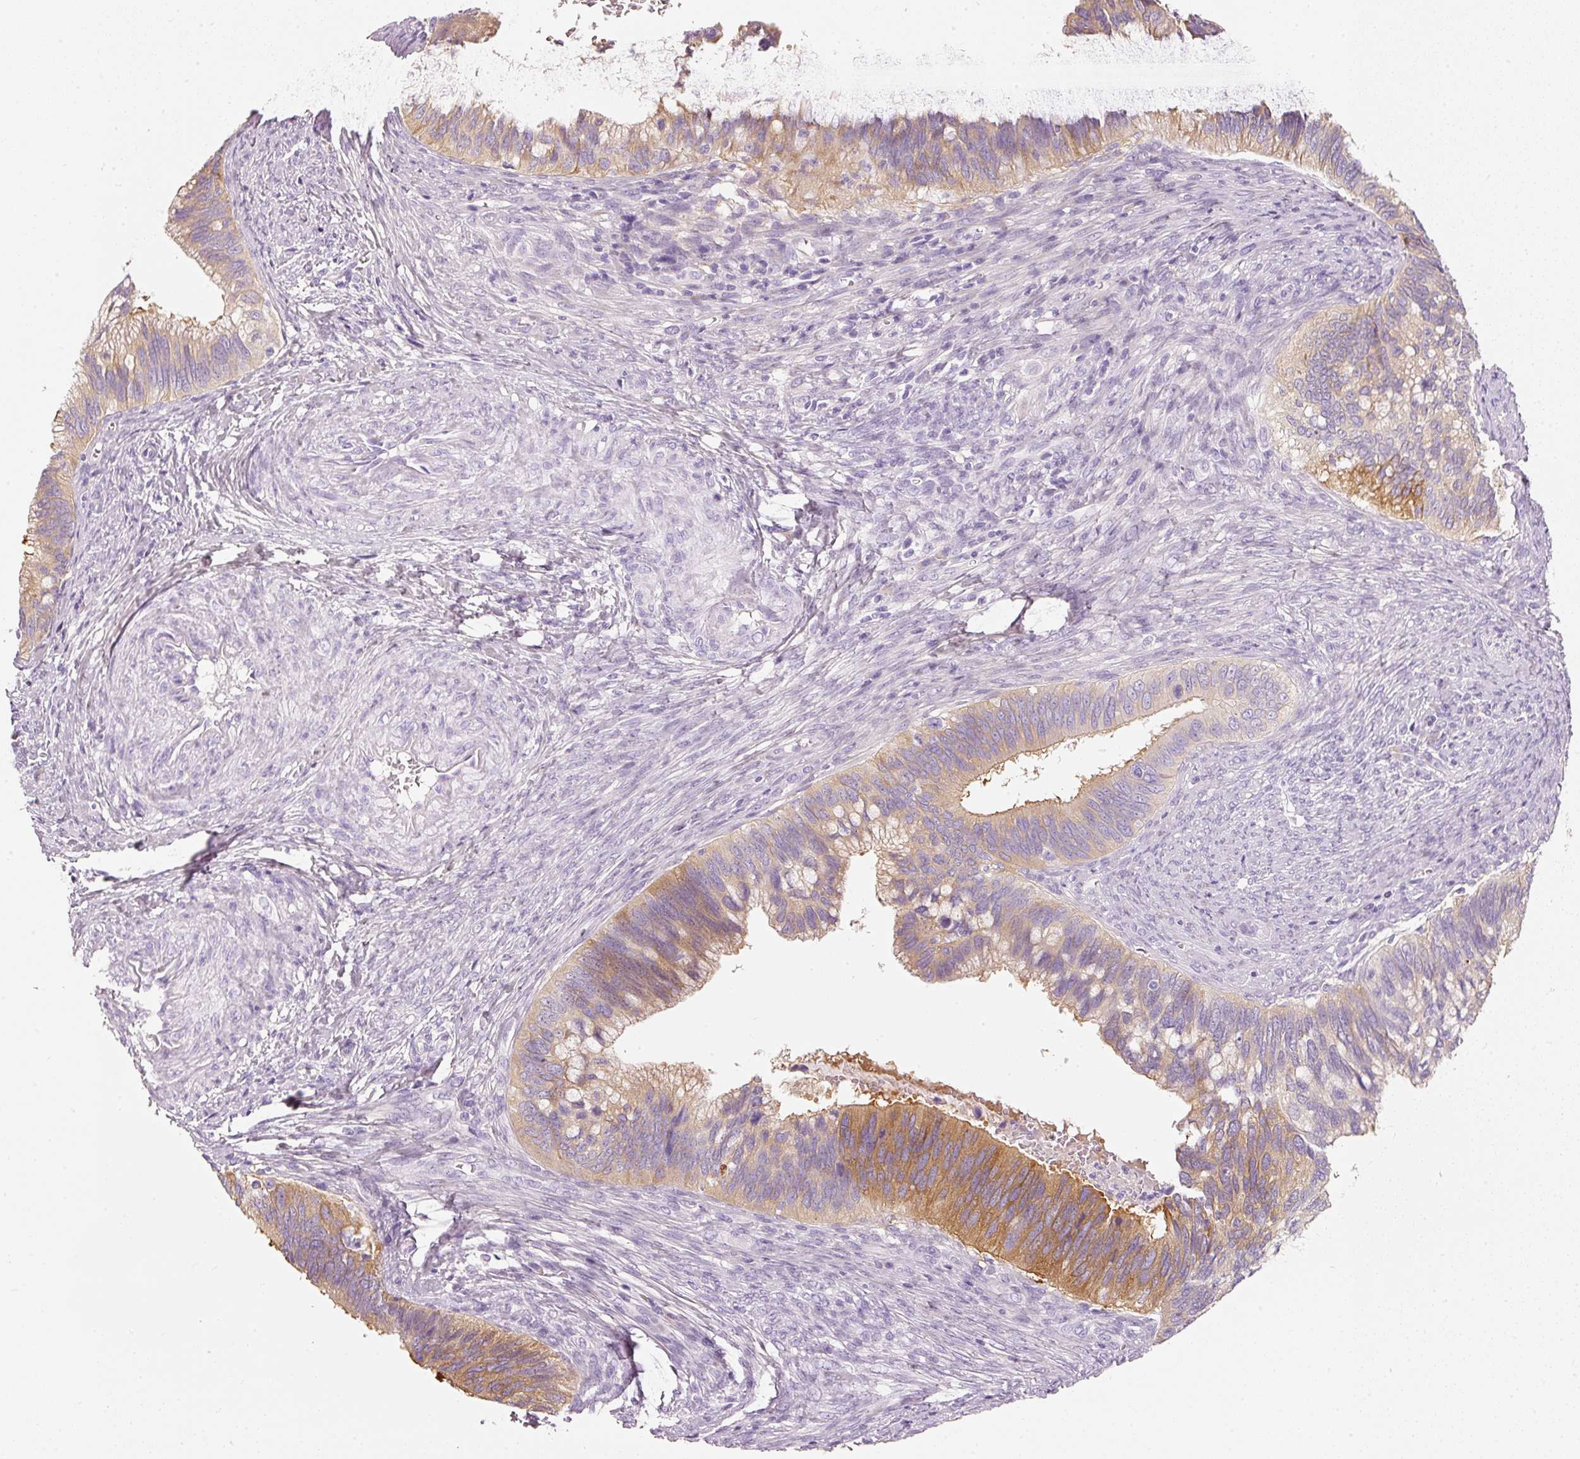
{"staining": {"intensity": "moderate", "quantity": ">75%", "location": "cytoplasmic/membranous"}, "tissue": "cervical cancer", "cell_type": "Tumor cells", "image_type": "cancer", "snomed": [{"axis": "morphology", "description": "Adenocarcinoma, NOS"}, {"axis": "topography", "description": "Cervix"}], "caption": "This photomicrograph demonstrates immunohistochemistry staining of cervical cancer, with medium moderate cytoplasmic/membranous staining in about >75% of tumor cells.", "gene": "PDXDC1", "patient": {"sex": "female", "age": 42}}